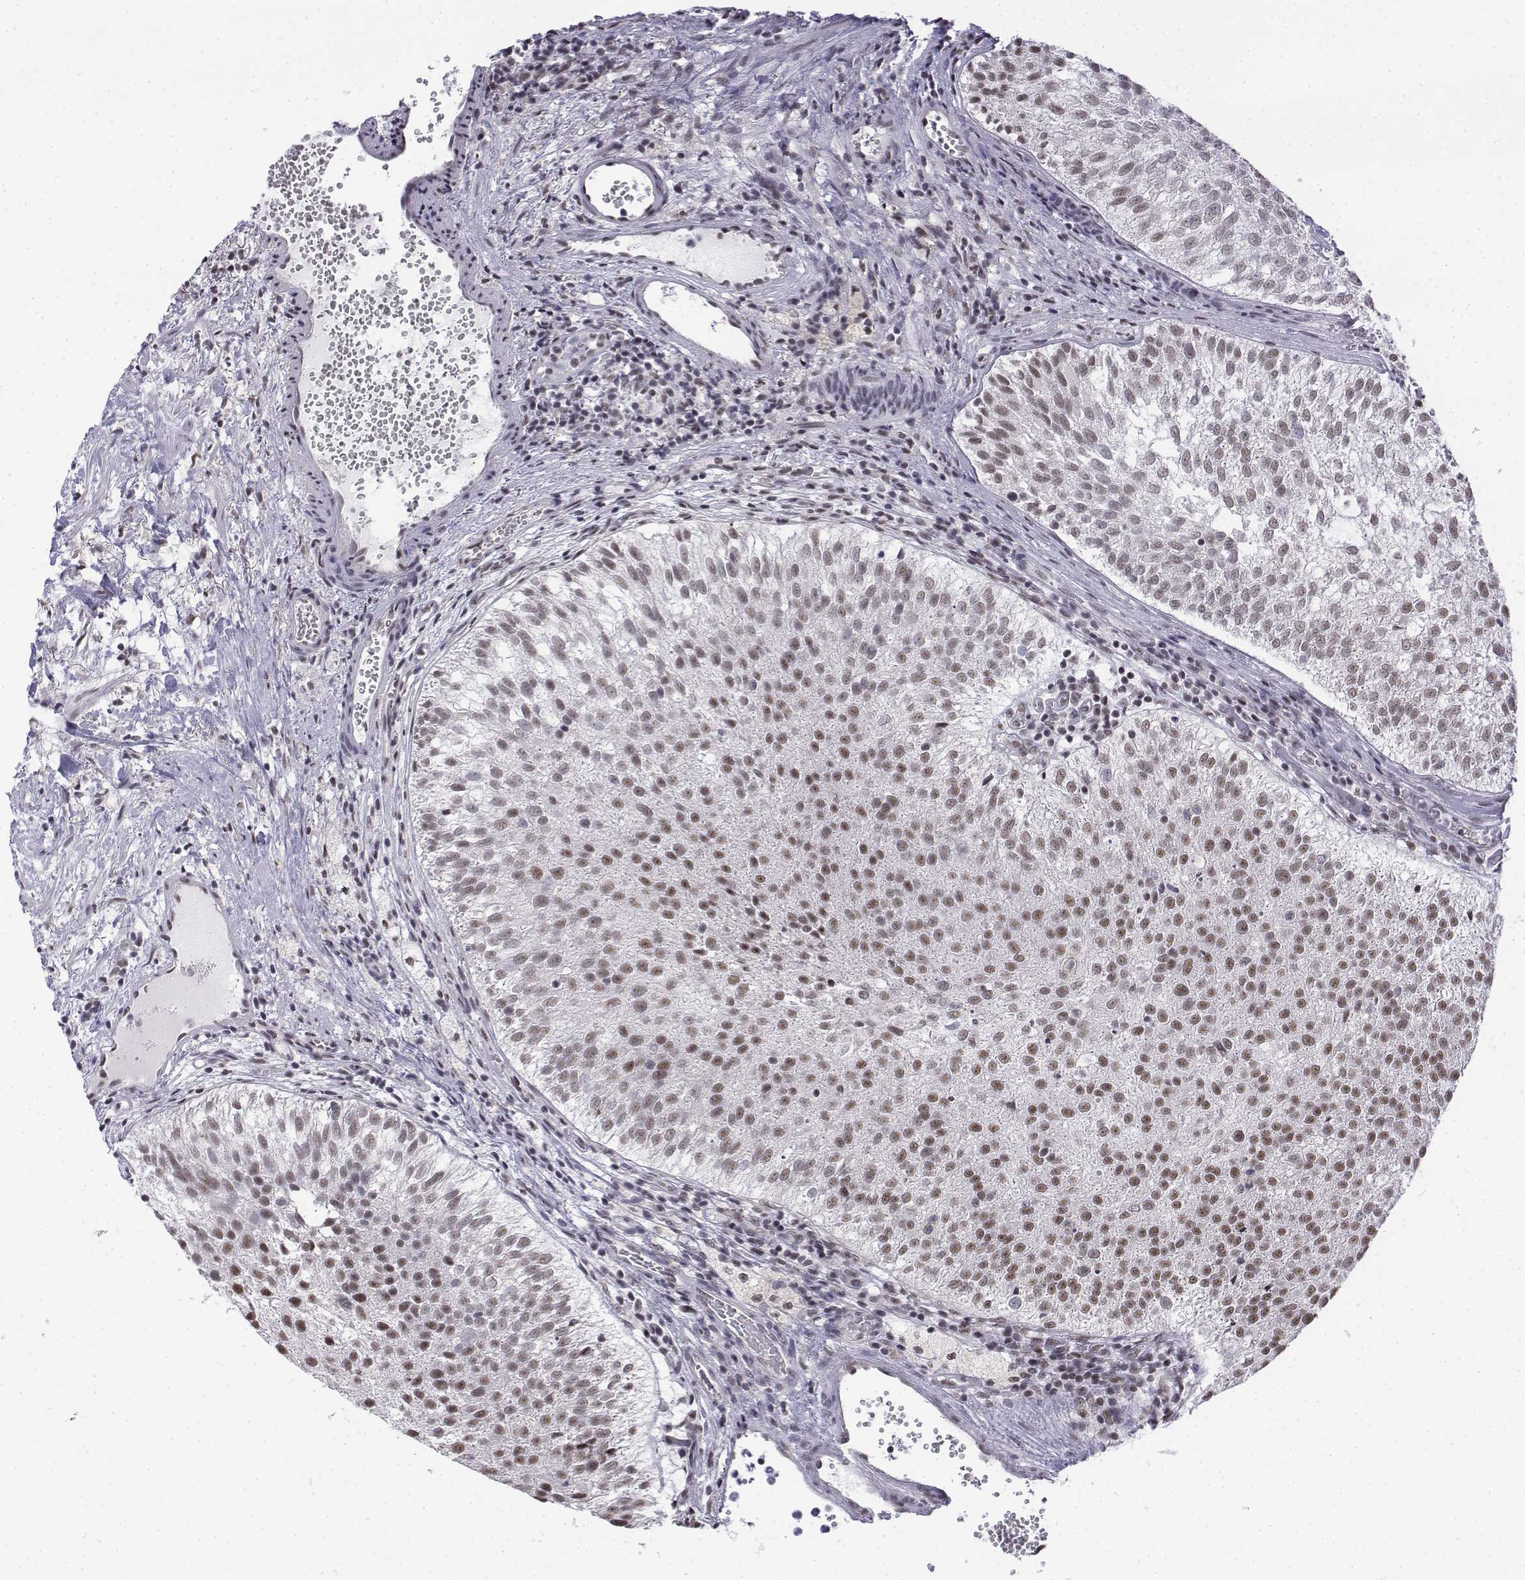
{"staining": {"intensity": "moderate", "quantity": ">75%", "location": "nuclear"}, "tissue": "urothelial cancer", "cell_type": "Tumor cells", "image_type": "cancer", "snomed": [{"axis": "morphology", "description": "Urothelial carcinoma, Low grade"}, {"axis": "topography", "description": "Urinary bladder"}], "caption": "Low-grade urothelial carcinoma stained for a protein demonstrates moderate nuclear positivity in tumor cells. Nuclei are stained in blue.", "gene": "SETD1A", "patient": {"sex": "female", "age": 87}}